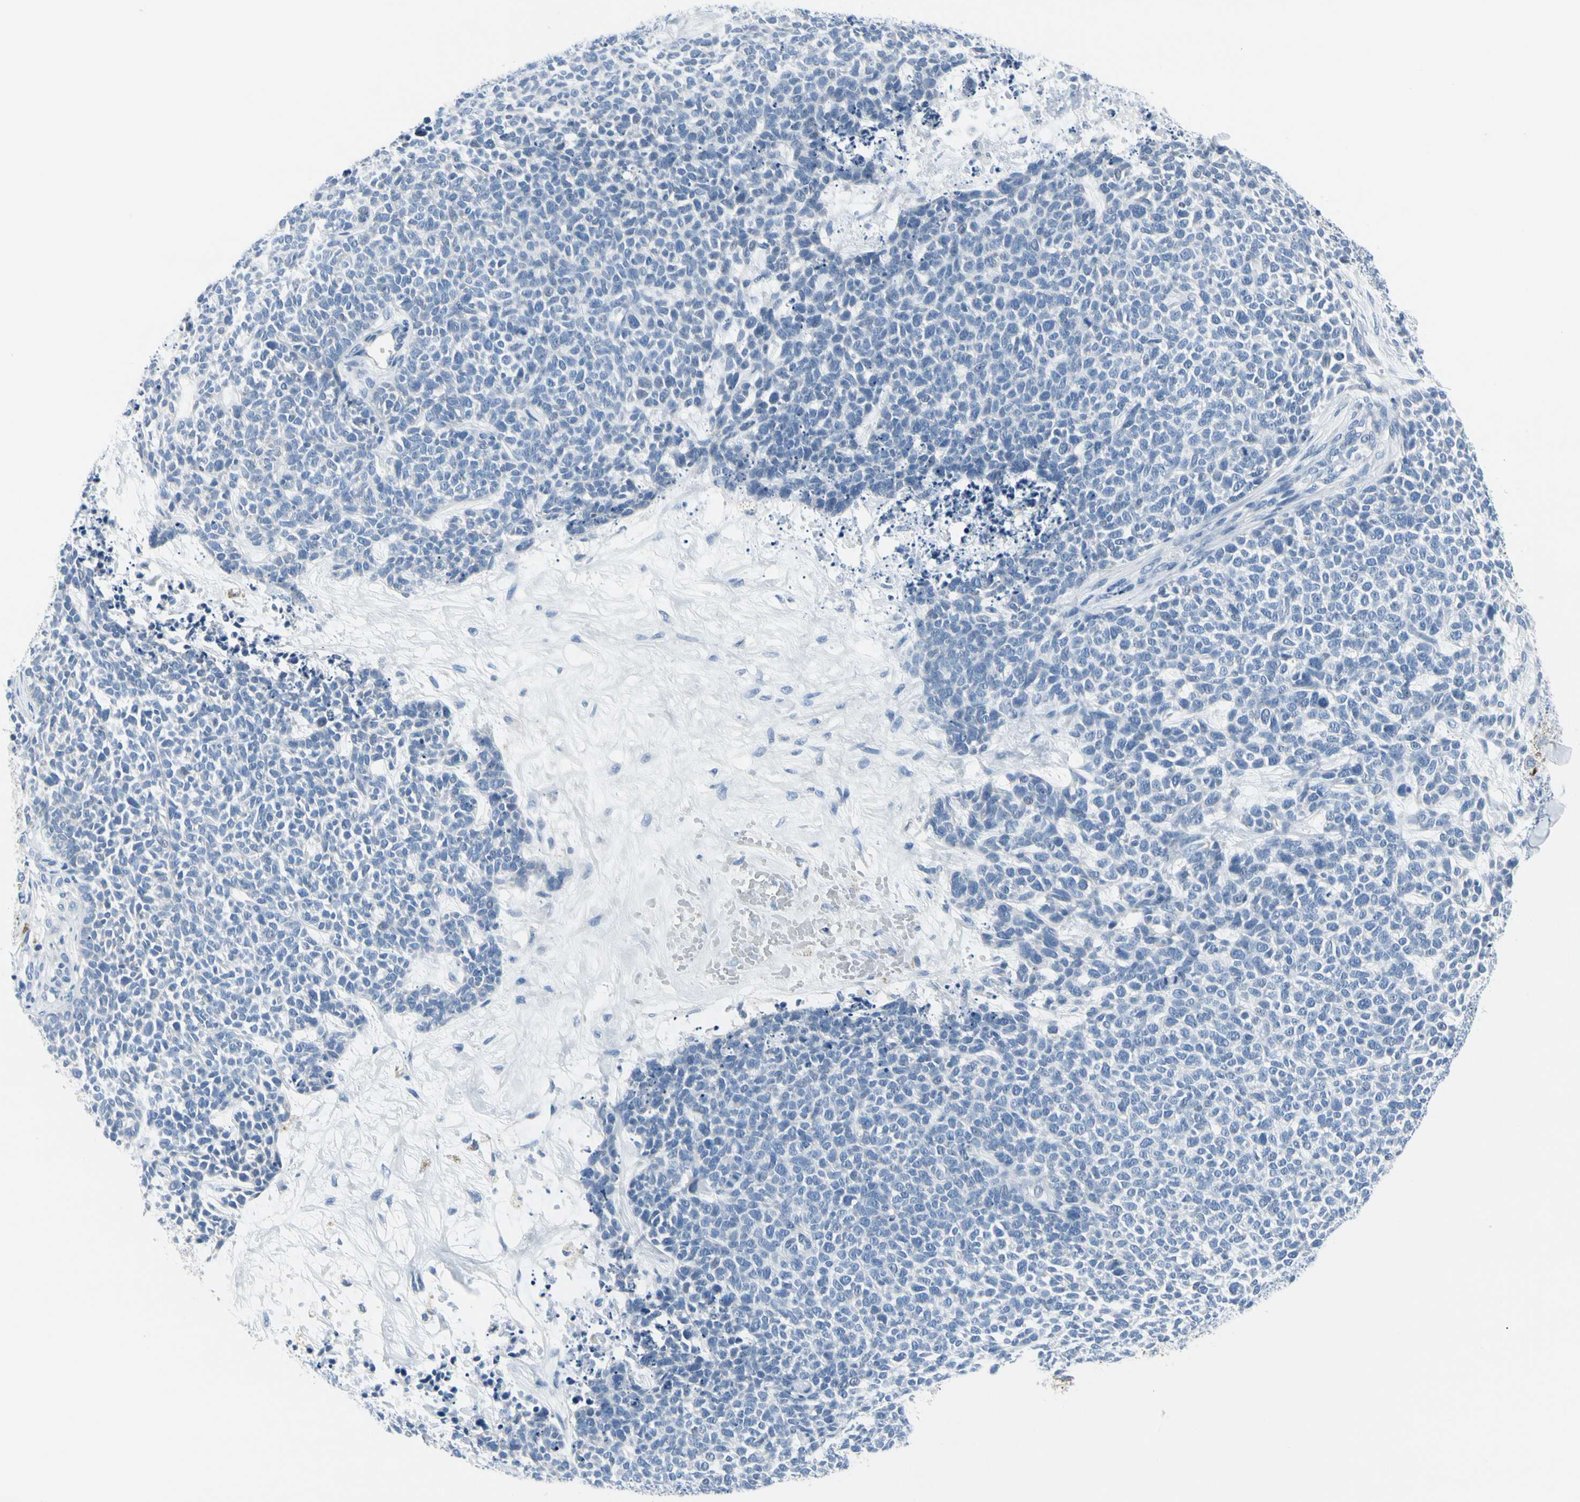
{"staining": {"intensity": "negative", "quantity": "none", "location": "none"}, "tissue": "skin cancer", "cell_type": "Tumor cells", "image_type": "cancer", "snomed": [{"axis": "morphology", "description": "Basal cell carcinoma"}, {"axis": "topography", "description": "Skin"}], "caption": "Tumor cells show no significant expression in skin cancer (basal cell carcinoma).", "gene": "MUC5B", "patient": {"sex": "female", "age": 84}}